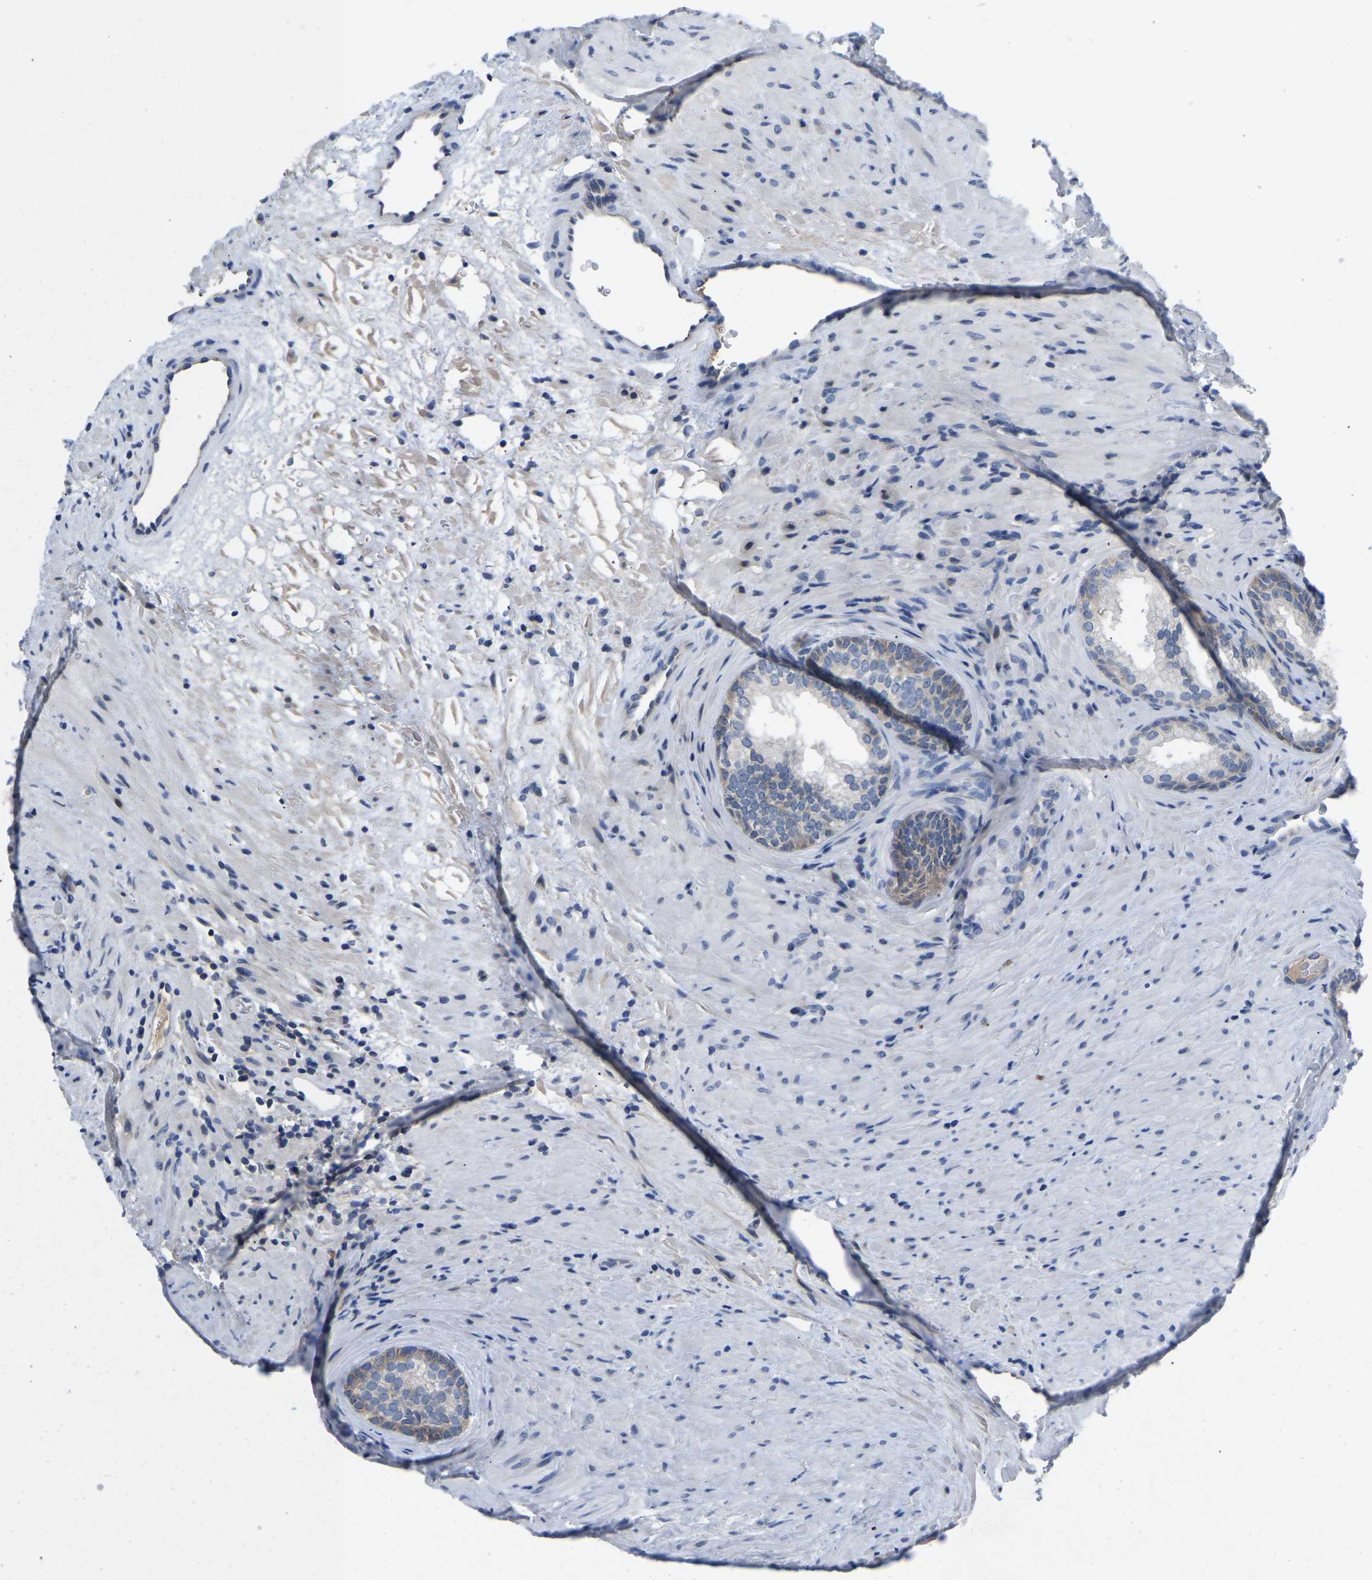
{"staining": {"intensity": "strong", "quantity": "<25%", "location": "cytoplasmic/membranous"}, "tissue": "prostate", "cell_type": "Glandular cells", "image_type": "normal", "snomed": [{"axis": "morphology", "description": "Normal tissue, NOS"}, {"axis": "topography", "description": "Prostate"}], "caption": "Strong cytoplasmic/membranous protein staining is present in approximately <25% of glandular cells in prostate.", "gene": "ABCA10", "patient": {"sex": "male", "age": 76}}